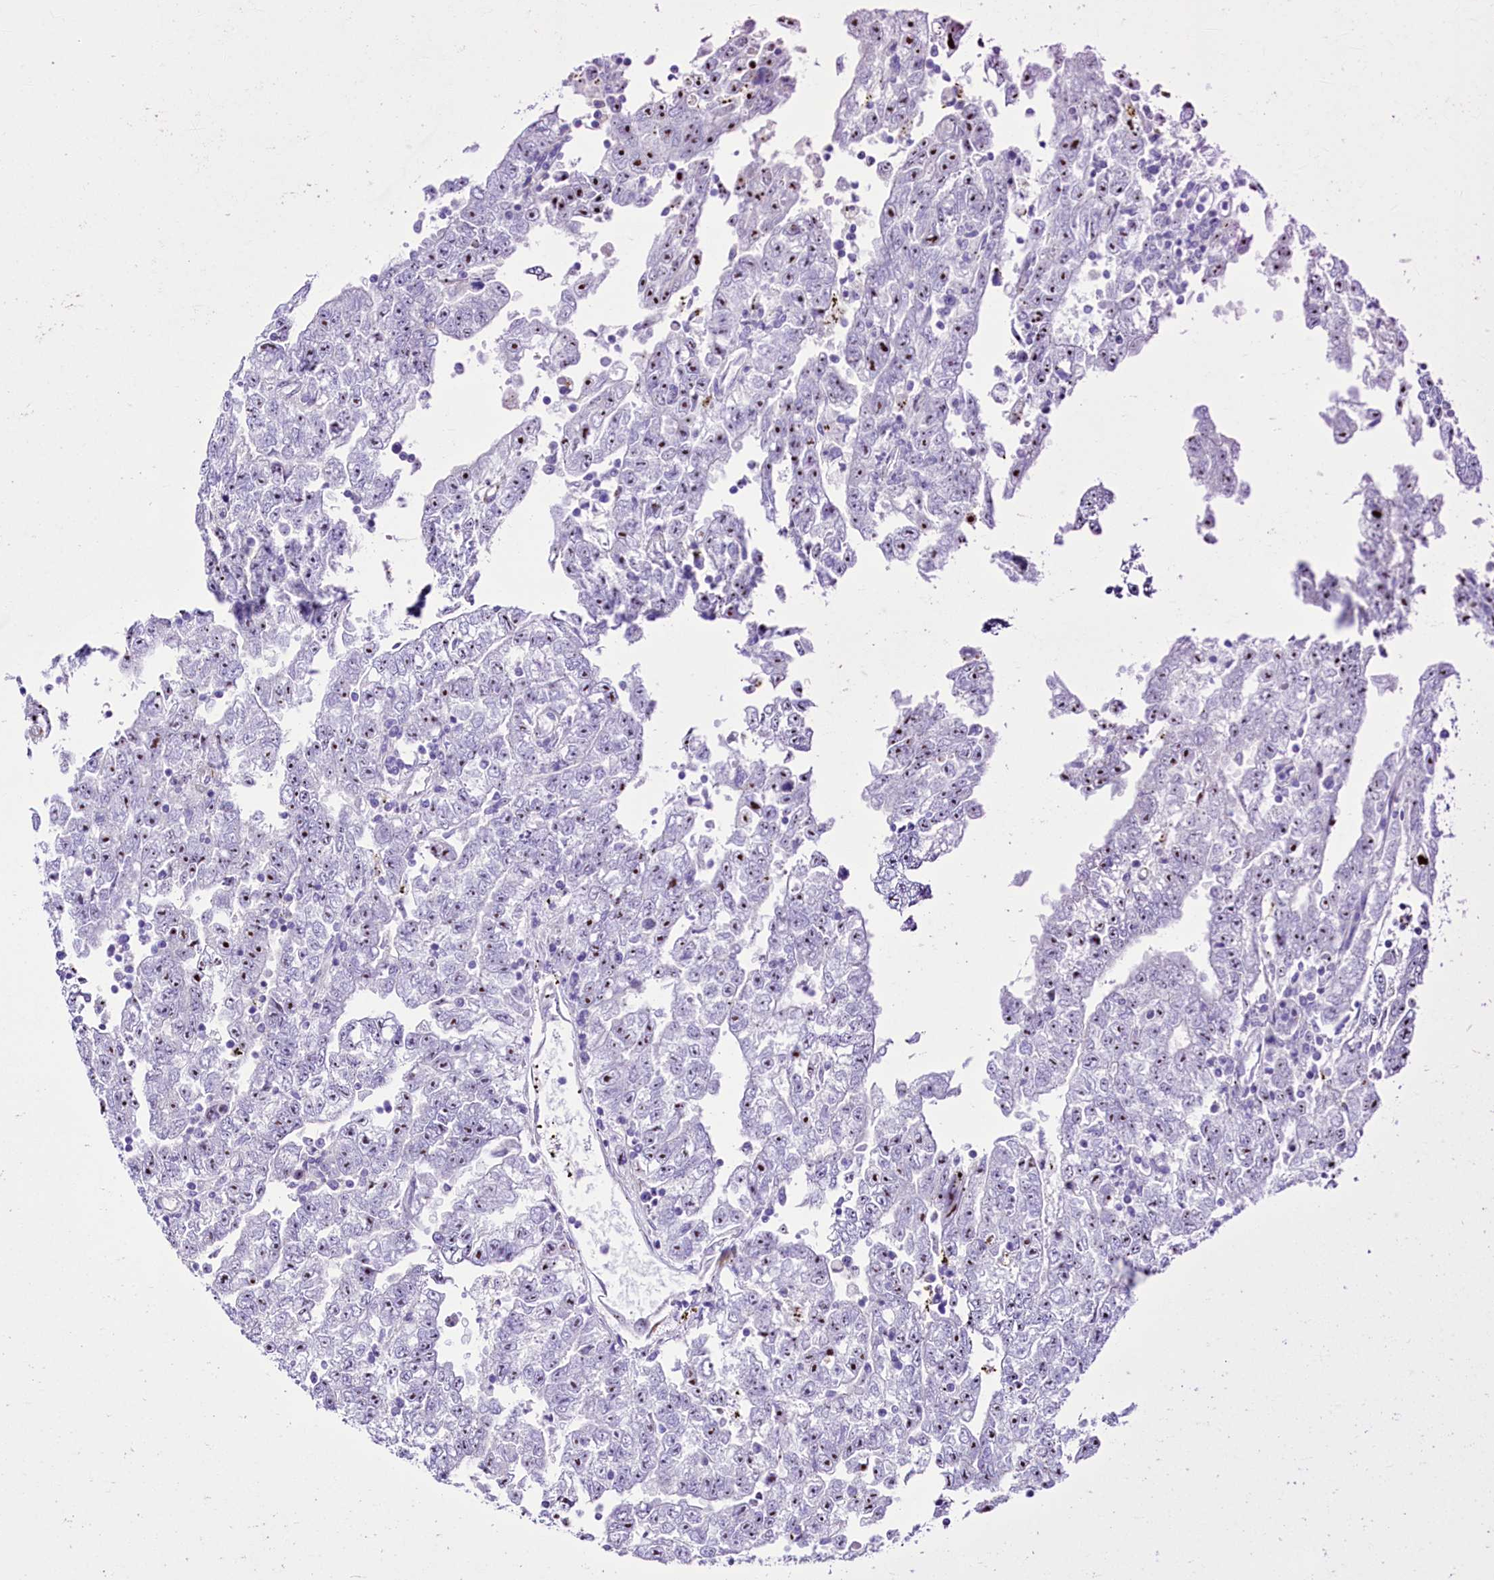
{"staining": {"intensity": "moderate", "quantity": "25%-75%", "location": "nuclear"}, "tissue": "testis cancer", "cell_type": "Tumor cells", "image_type": "cancer", "snomed": [{"axis": "morphology", "description": "Carcinoma, Embryonal, NOS"}, {"axis": "topography", "description": "Testis"}], "caption": "Tumor cells reveal medium levels of moderate nuclear staining in about 25%-75% of cells in testis cancer (embryonal carcinoma). (DAB (3,3'-diaminobenzidine) IHC with brightfield microscopy, high magnification).", "gene": "SH3TC2", "patient": {"sex": "male", "age": 25}}